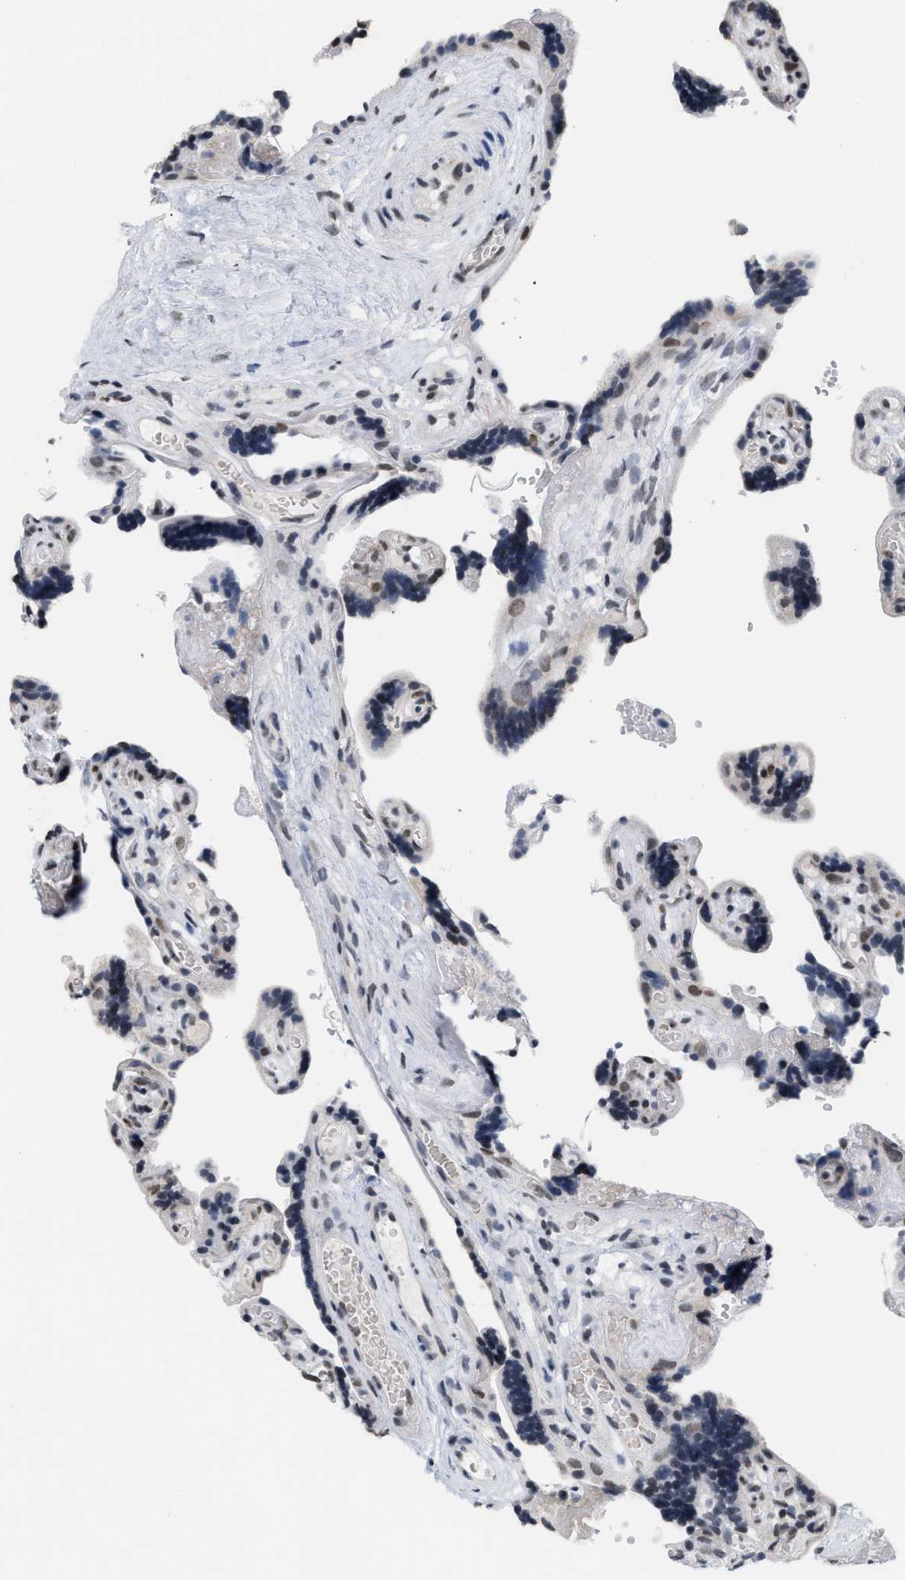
{"staining": {"intensity": "moderate", "quantity": ">75%", "location": "nuclear"}, "tissue": "placenta", "cell_type": "Decidual cells", "image_type": "normal", "snomed": [{"axis": "morphology", "description": "Normal tissue, NOS"}, {"axis": "topography", "description": "Placenta"}], "caption": "A medium amount of moderate nuclear positivity is appreciated in about >75% of decidual cells in unremarkable placenta.", "gene": "RAF1", "patient": {"sex": "female", "age": 30}}